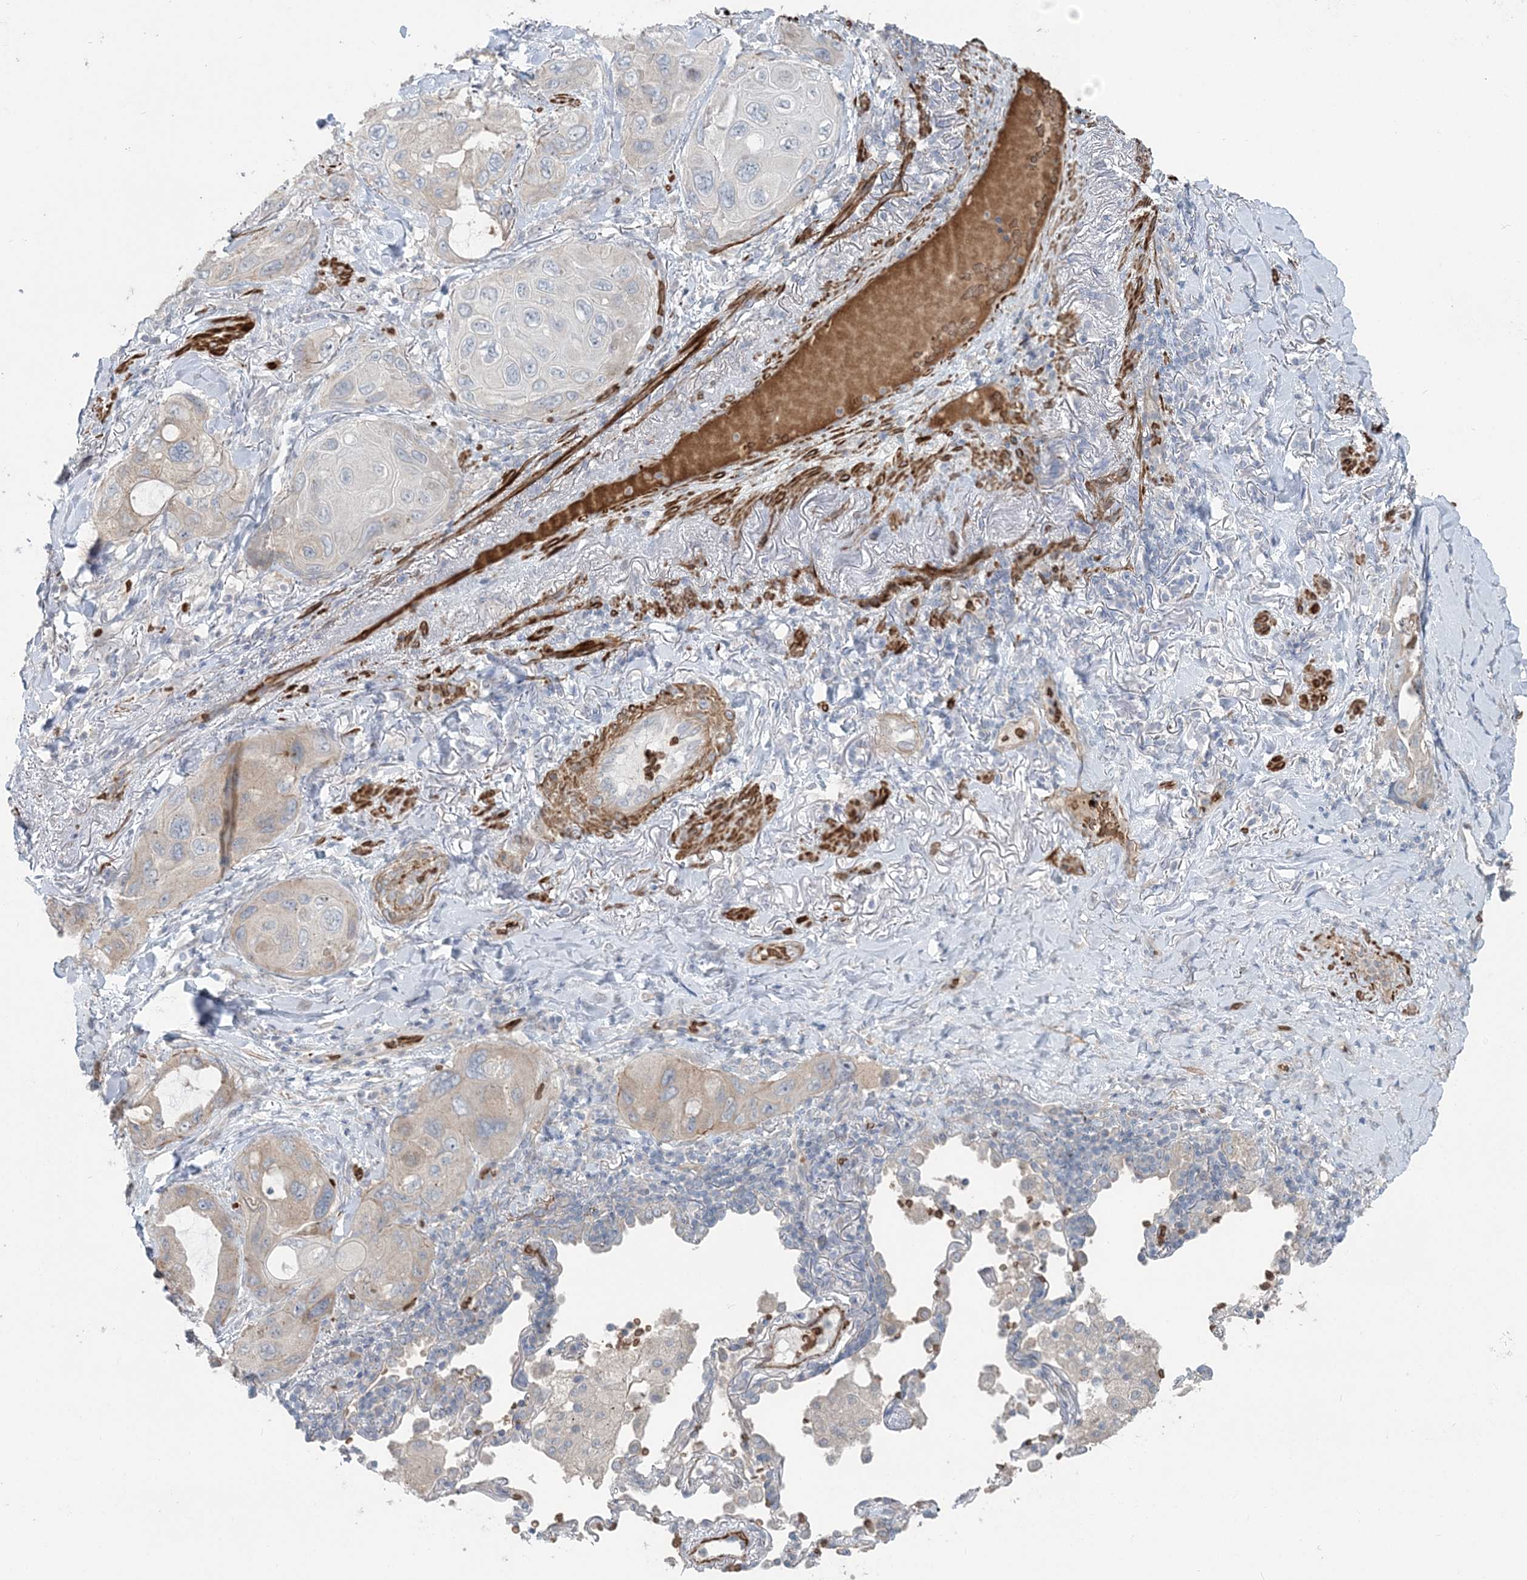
{"staining": {"intensity": "weak", "quantity": "<25%", "location": "cytoplasmic/membranous"}, "tissue": "lung cancer", "cell_type": "Tumor cells", "image_type": "cancer", "snomed": [{"axis": "morphology", "description": "Squamous cell carcinoma, NOS"}, {"axis": "topography", "description": "Lung"}], "caption": "DAB (3,3'-diaminobenzidine) immunohistochemical staining of human squamous cell carcinoma (lung) shows no significant expression in tumor cells.", "gene": "SERINC1", "patient": {"sex": "female", "age": 73}}